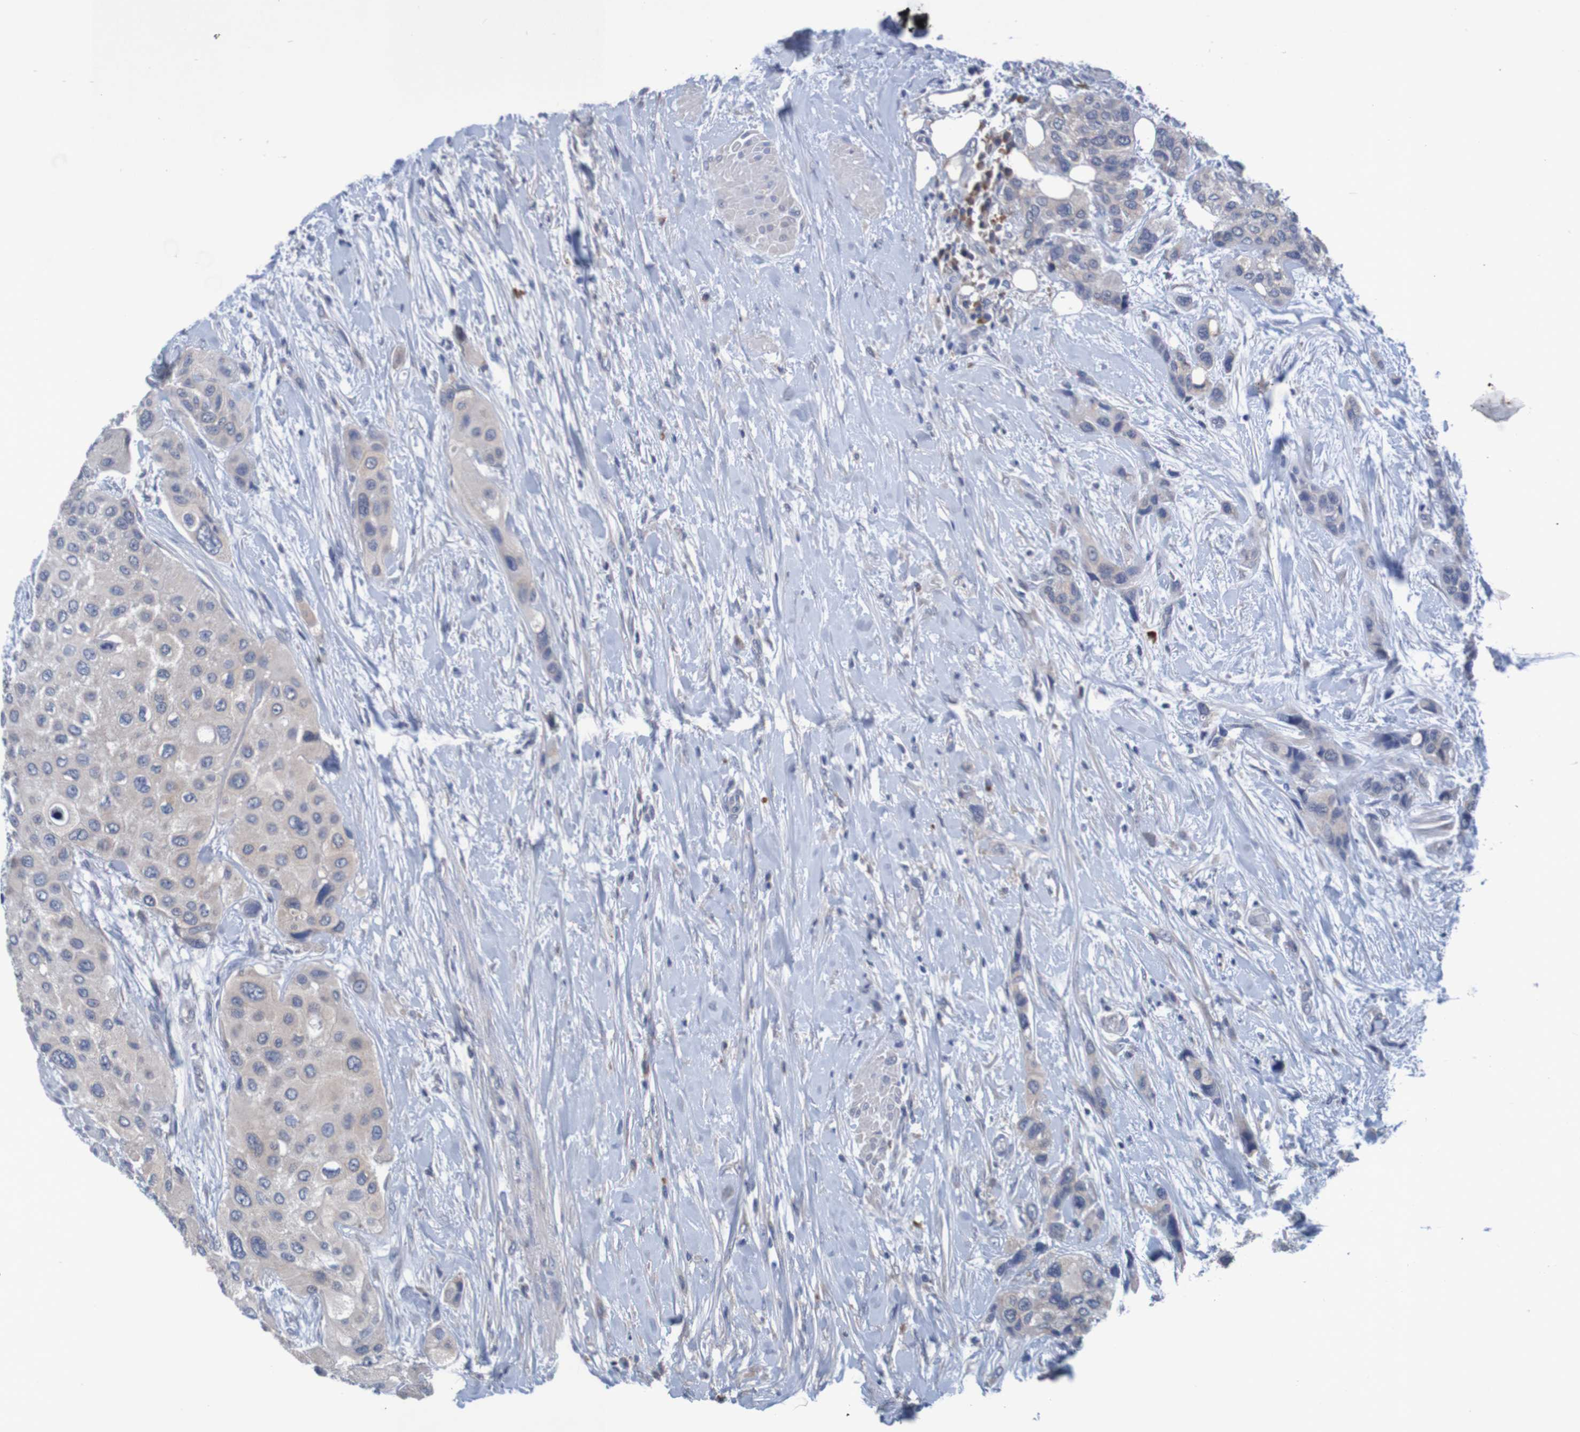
{"staining": {"intensity": "weak", "quantity": "25%-75%", "location": "cytoplasmic/membranous"}, "tissue": "urothelial cancer", "cell_type": "Tumor cells", "image_type": "cancer", "snomed": [{"axis": "morphology", "description": "Urothelial carcinoma, High grade"}, {"axis": "topography", "description": "Urinary bladder"}], "caption": "The image displays a brown stain indicating the presence of a protein in the cytoplasmic/membranous of tumor cells in high-grade urothelial carcinoma.", "gene": "LTA", "patient": {"sex": "female", "age": 56}}